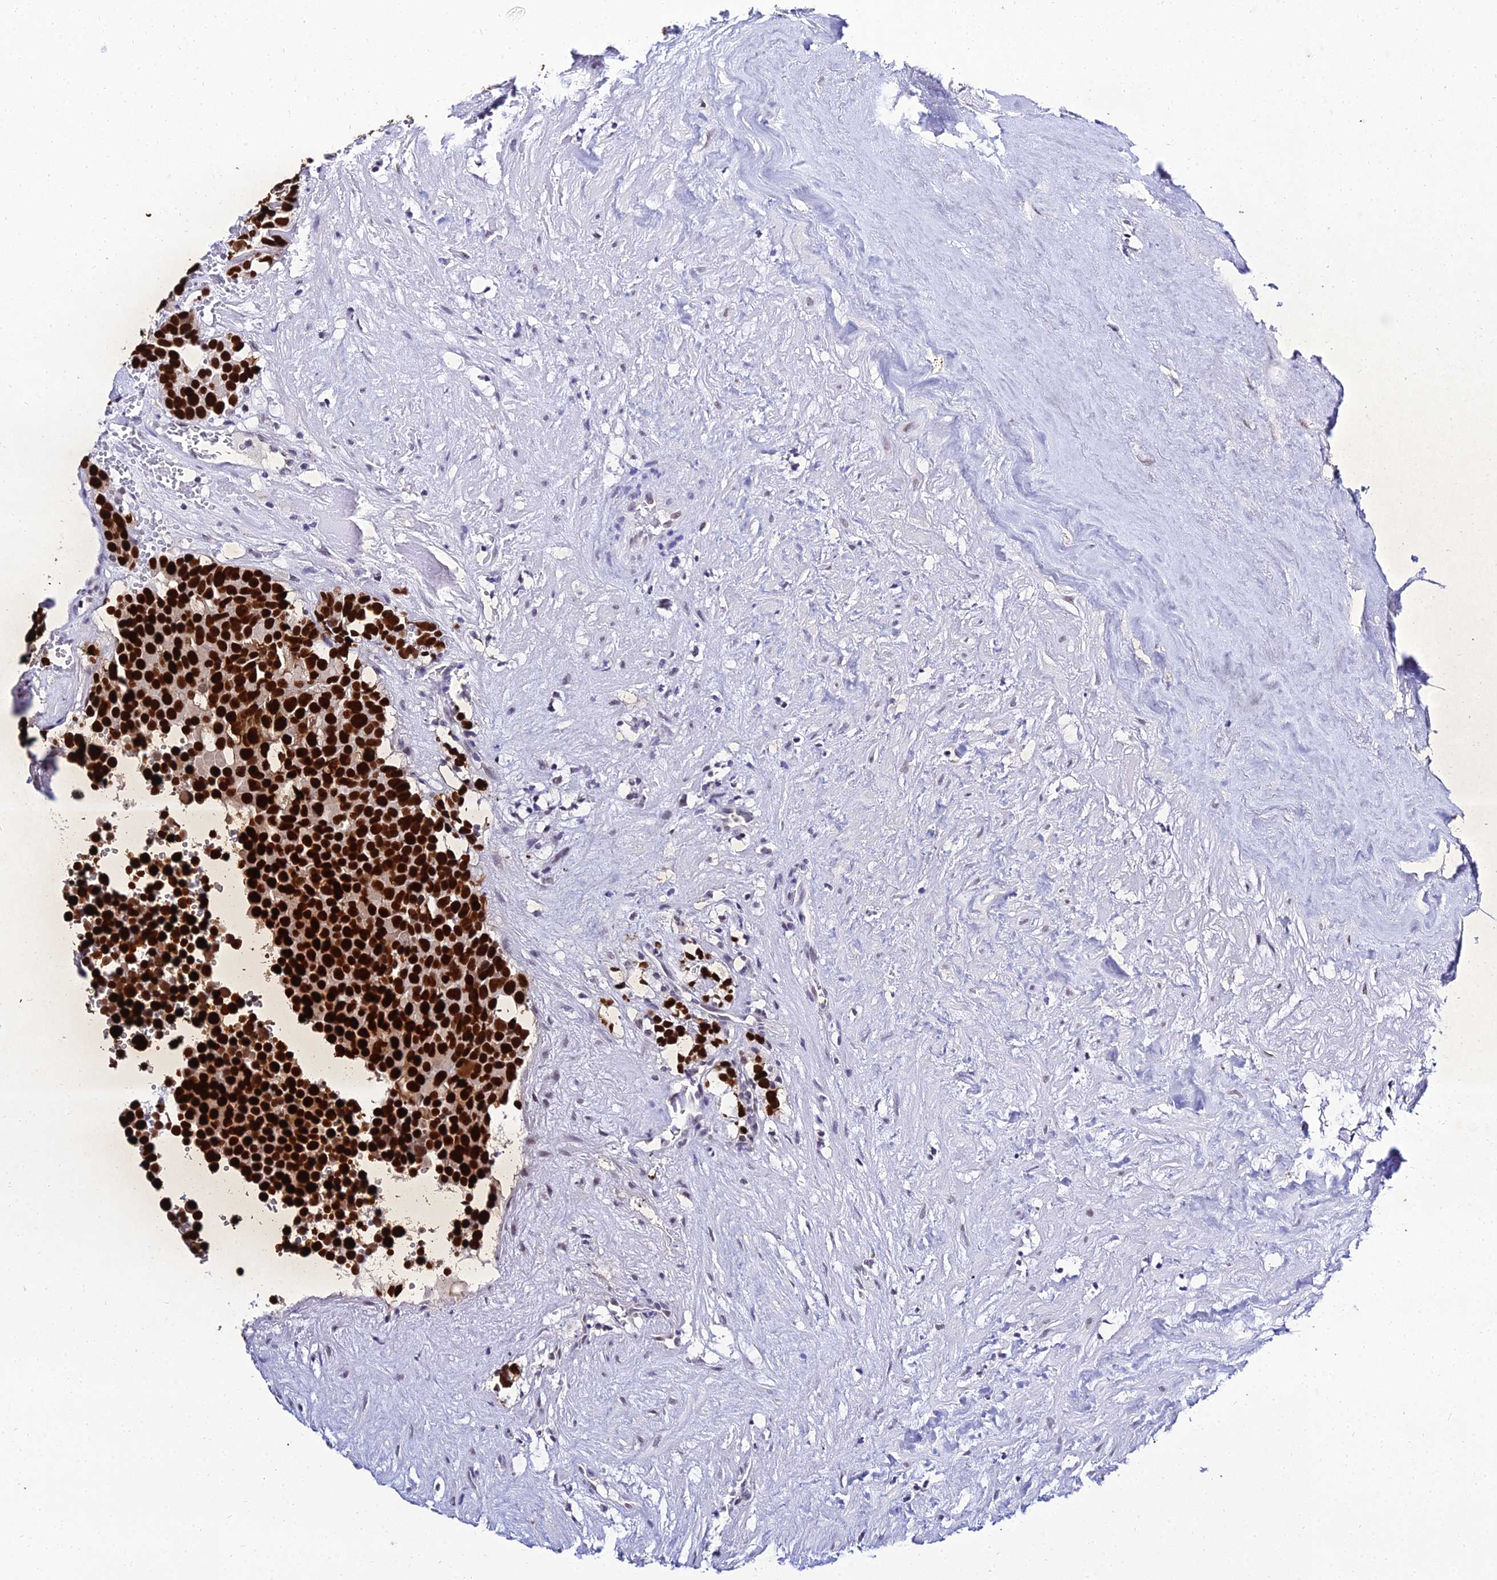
{"staining": {"intensity": "strong", "quantity": ">75%", "location": "nuclear"}, "tissue": "testis cancer", "cell_type": "Tumor cells", "image_type": "cancer", "snomed": [{"axis": "morphology", "description": "Seminoma, NOS"}, {"axis": "topography", "description": "Testis"}], "caption": "This micrograph exhibits IHC staining of human testis seminoma, with high strong nuclear expression in about >75% of tumor cells.", "gene": "PPP4R2", "patient": {"sex": "male", "age": 71}}